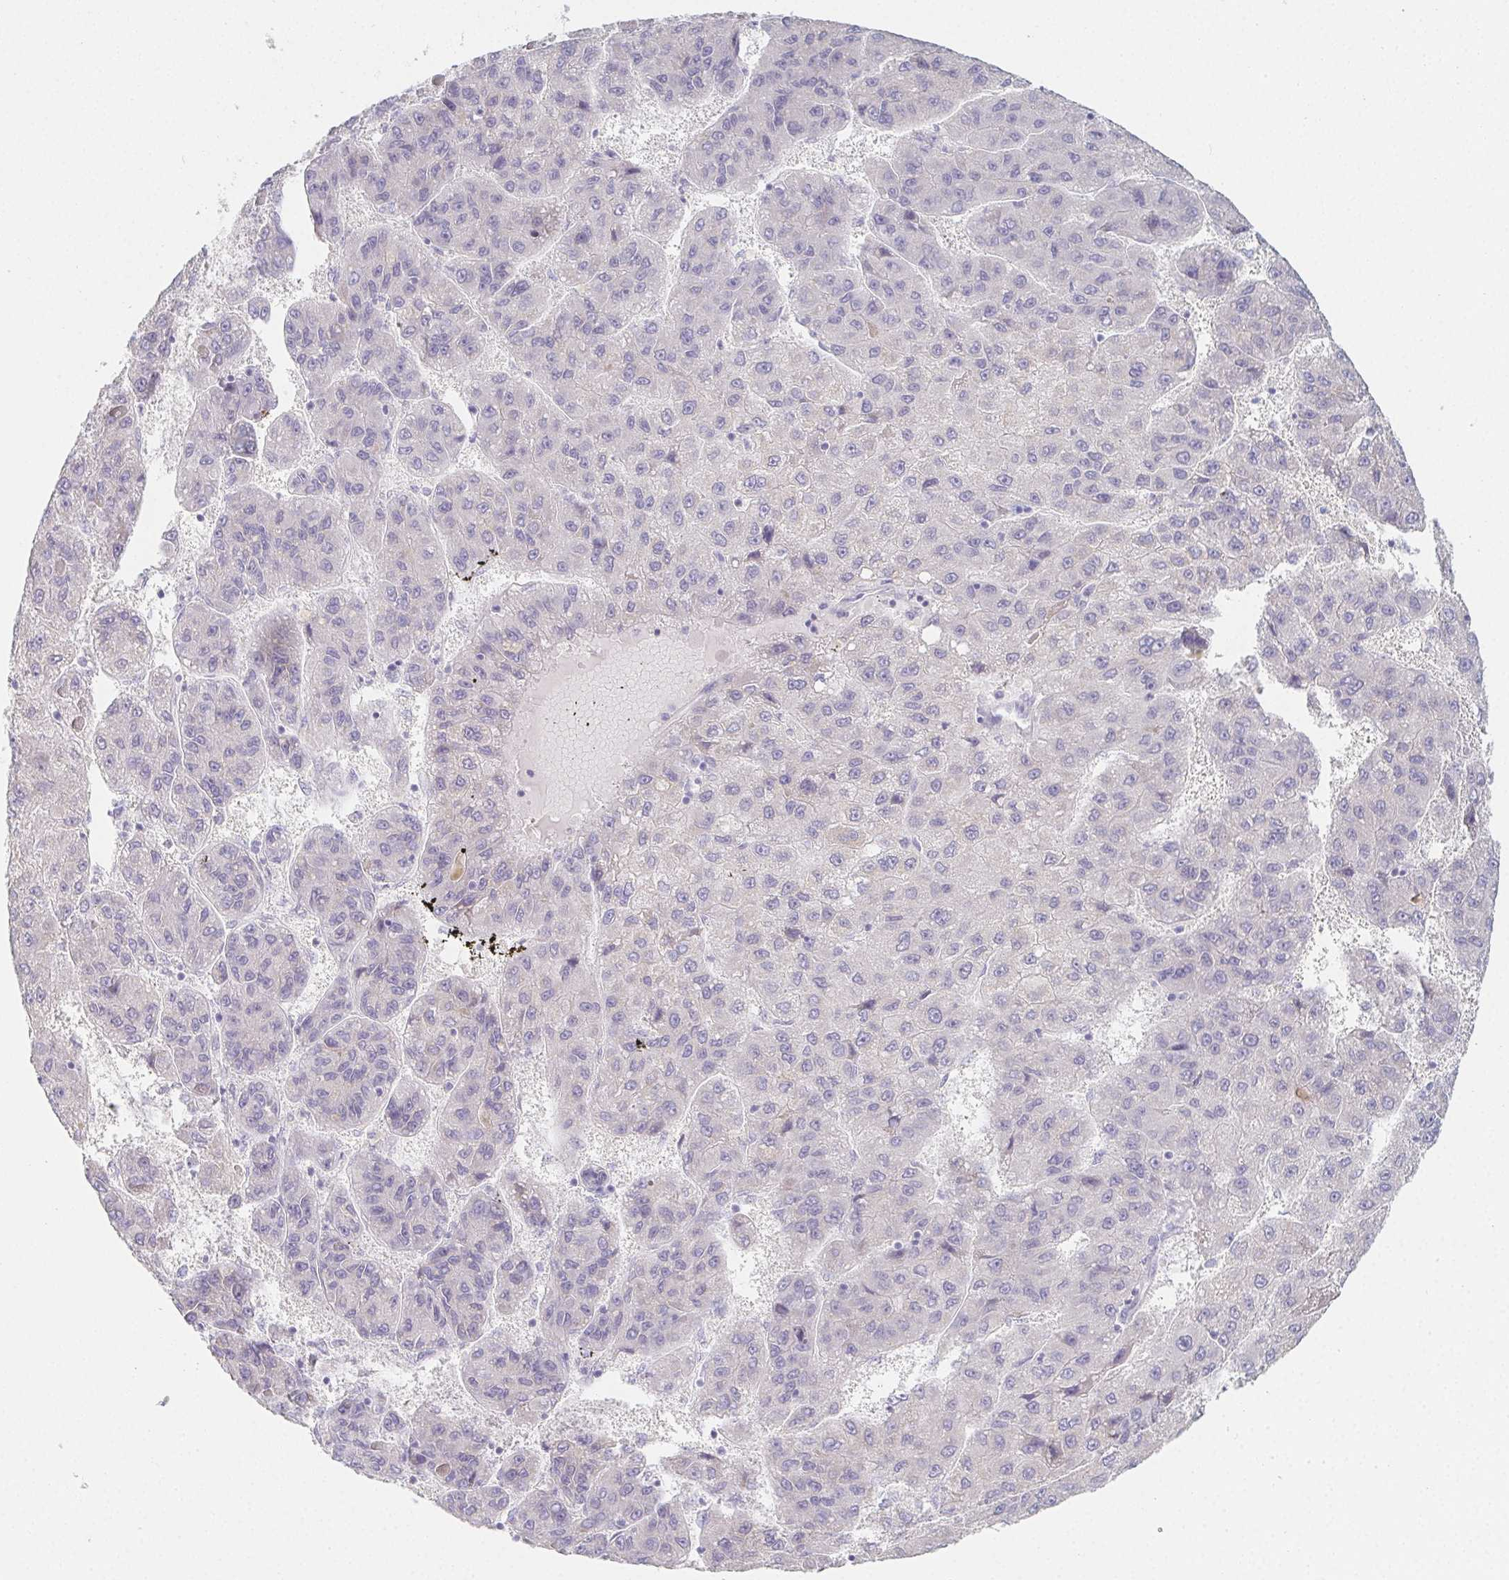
{"staining": {"intensity": "negative", "quantity": "none", "location": "none"}, "tissue": "liver cancer", "cell_type": "Tumor cells", "image_type": "cancer", "snomed": [{"axis": "morphology", "description": "Carcinoma, Hepatocellular, NOS"}, {"axis": "topography", "description": "Liver"}], "caption": "DAB immunohistochemical staining of human liver cancer (hepatocellular carcinoma) exhibits no significant staining in tumor cells. (Brightfield microscopy of DAB immunohistochemistry at high magnification).", "gene": "GLIPR1L1", "patient": {"sex": "female", "age": 82}}